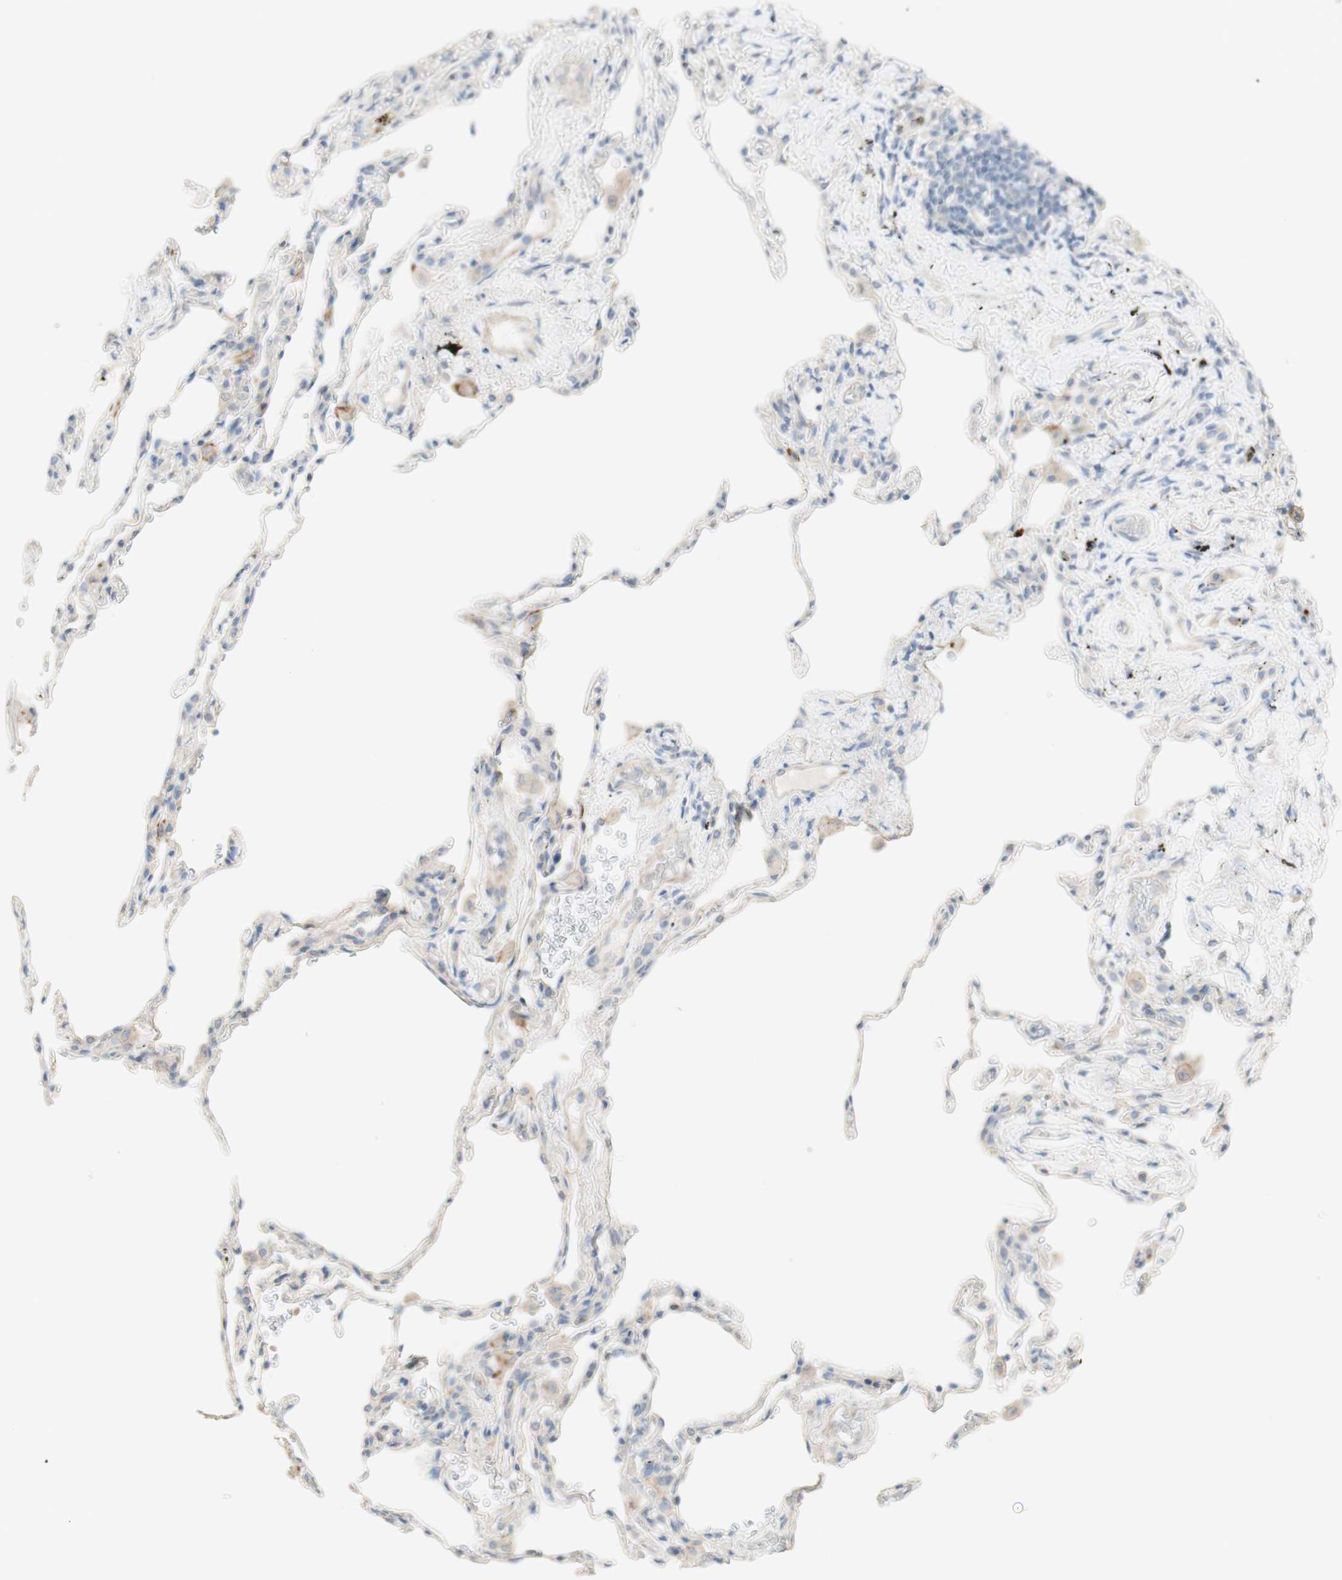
{"staining": {"intensity": "negative", "quantity": "none", "location": "none"}, "tissue": "lung", "cell_type": "Alveolar cells", "image_type": "normal", "snomed": [{"axis": "morphology", "description": "Normal tissue, NOS"}, {"axis": "topography", "description": "Lung"}], "caption": "Immunohistochemistry image of unremarkable lung: lung stained with DAB (3,3'-diaminobenzidine) reveals no significant protein expression in alveolar cells.", "gene": "MANEA", "patient": {"sex": "male", "age": 59}}